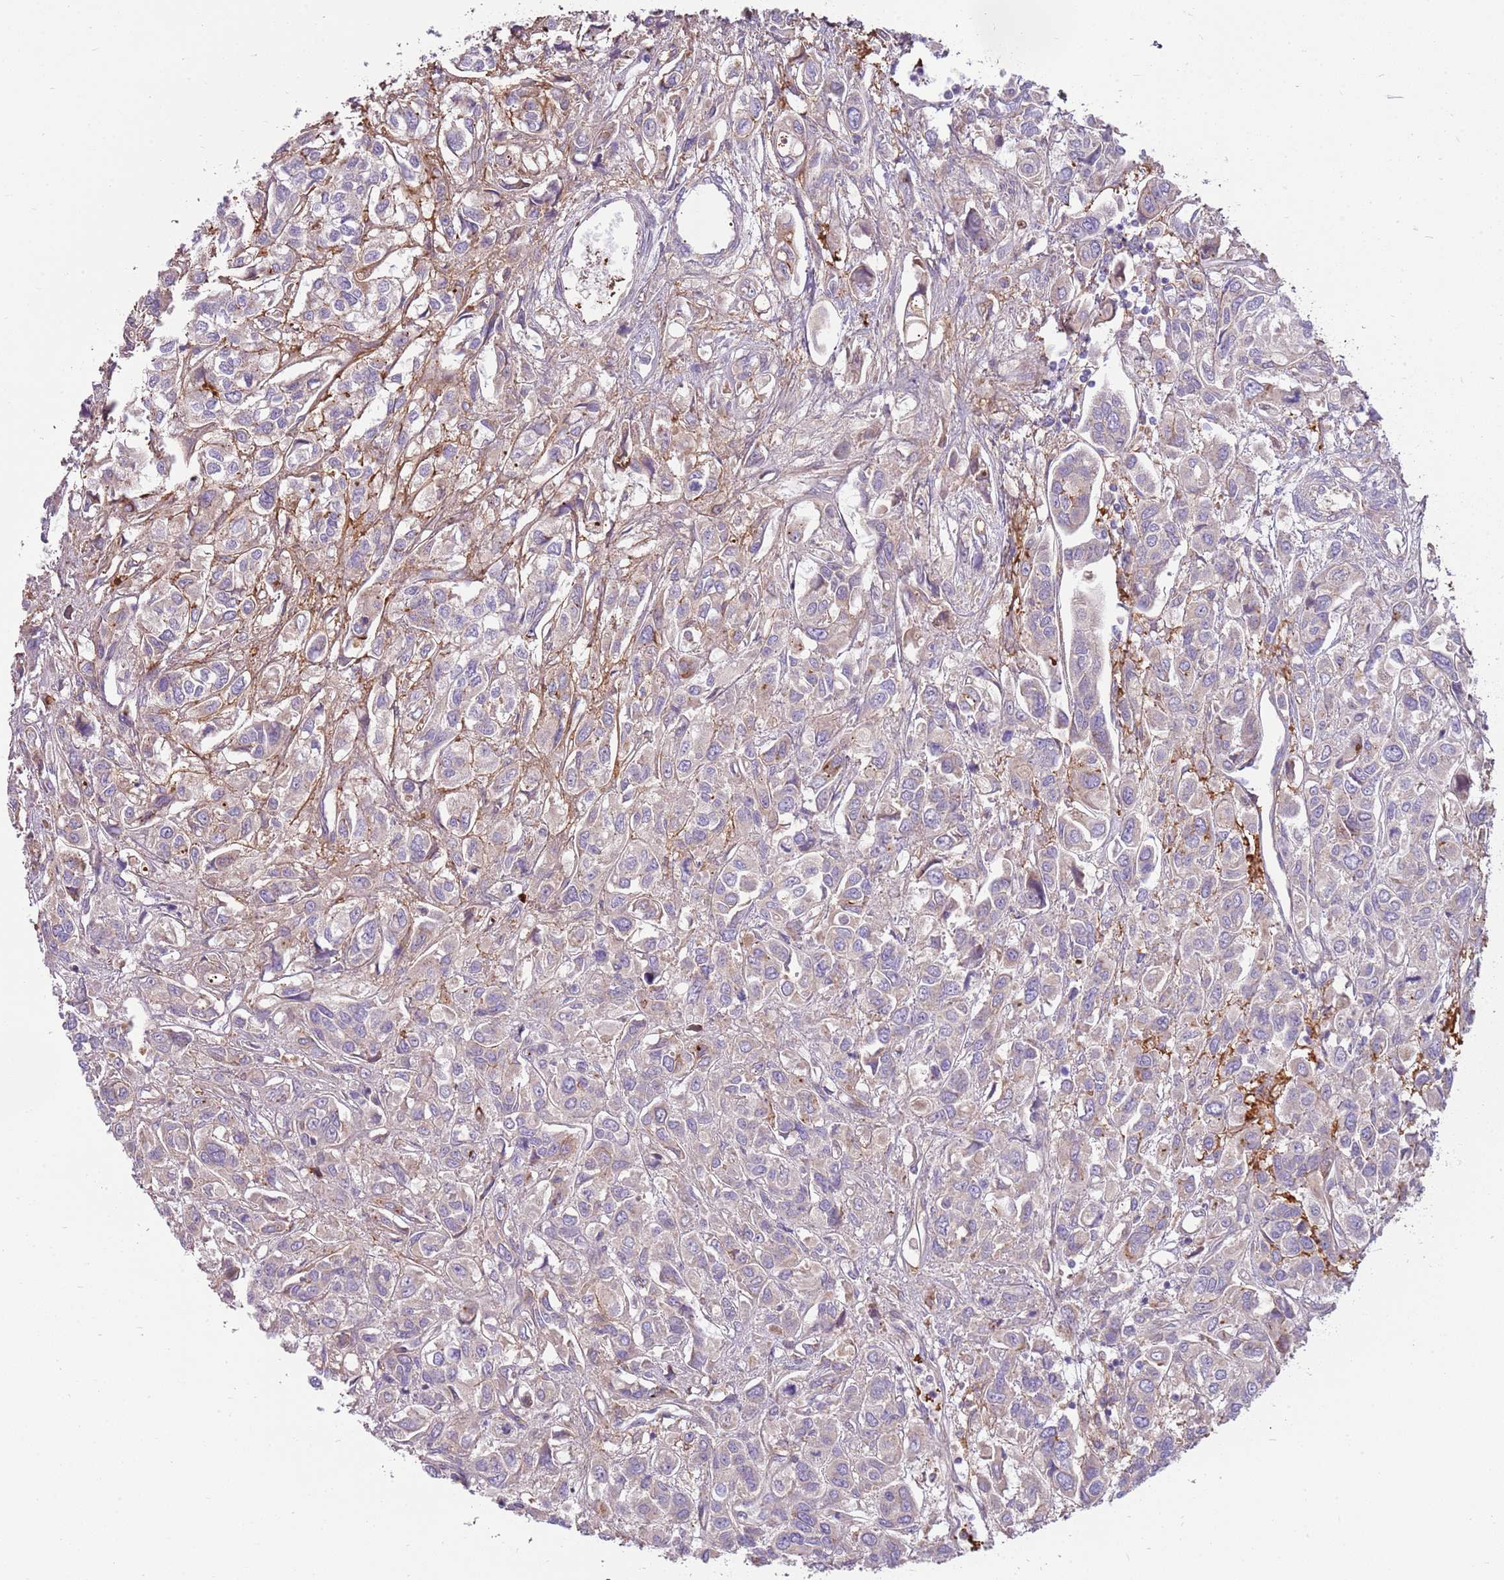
{"staining": {"intensity": "weak", "quantity": "<25%", "location": "cytoplasmic/membranous"}, "tissue": "urothelial cancer", "cell_type": "Tumor cells", "image_type": "cancer", "snomed": [{"axis": "morphology", "description": "Urothelial carcinoma, High grade"}, {"axis": "topography", "description": "Urinary bladder"}], "caption": "Photomicrograph shows no protein positivity in tumor cells of high-grade urothelial carcinoma tissue.", "gene": "EMC1", "patient": {"sex": "male", "age": 67}}